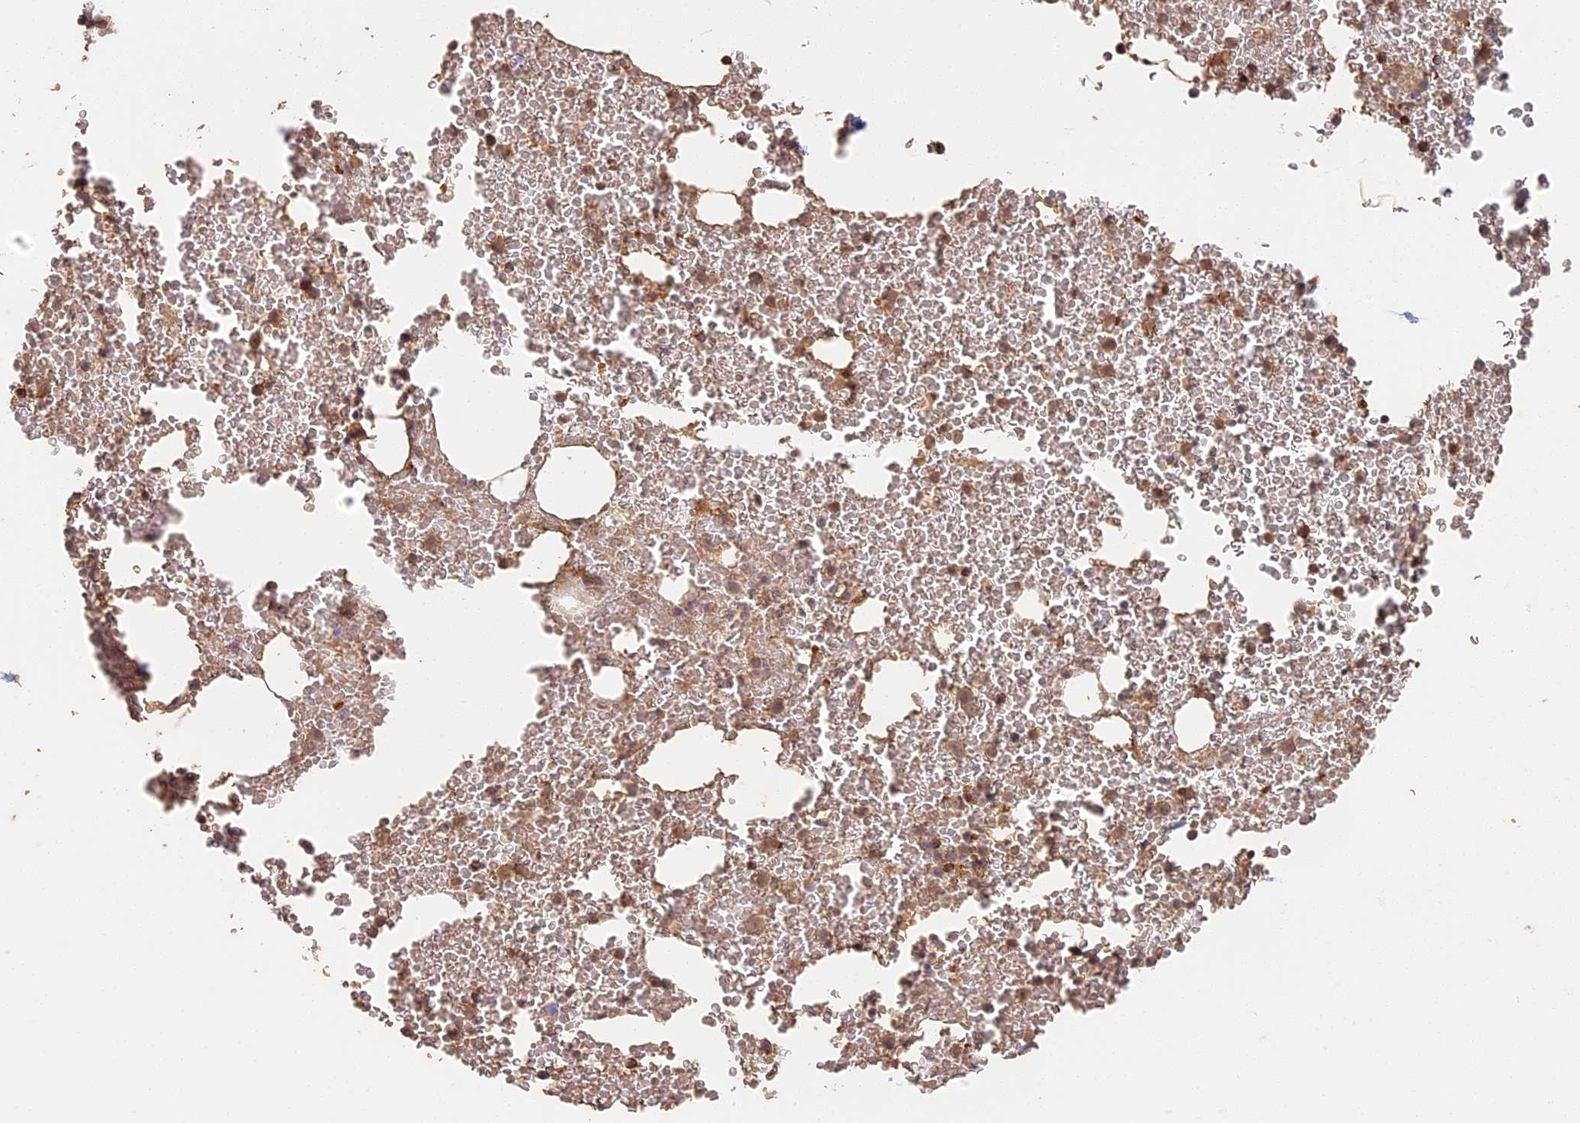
{"staining": {"intensity": "moderate", "quantity": "<25%", "location": "cytoplasmic/membranous"}, "tissue": "bone marrow", "cell_type": "Hematopoietic cells", "image_type": "normal", "snomed": [{"axis": "morphology", "description": "Normal tissue, NOS"}, {"axis": "morphology", "description": "Inflammation, NOS"}, {"axis": "topography", "description": "Bone marrow"}], "caption": "Protein expression analysis of benign bone marrow exhibits moderate cytoplasmic/membranous expression in about <25% of hematopoietic cells.", "gene": "STX16", "patient": {"sex": "female", "age": 78}}